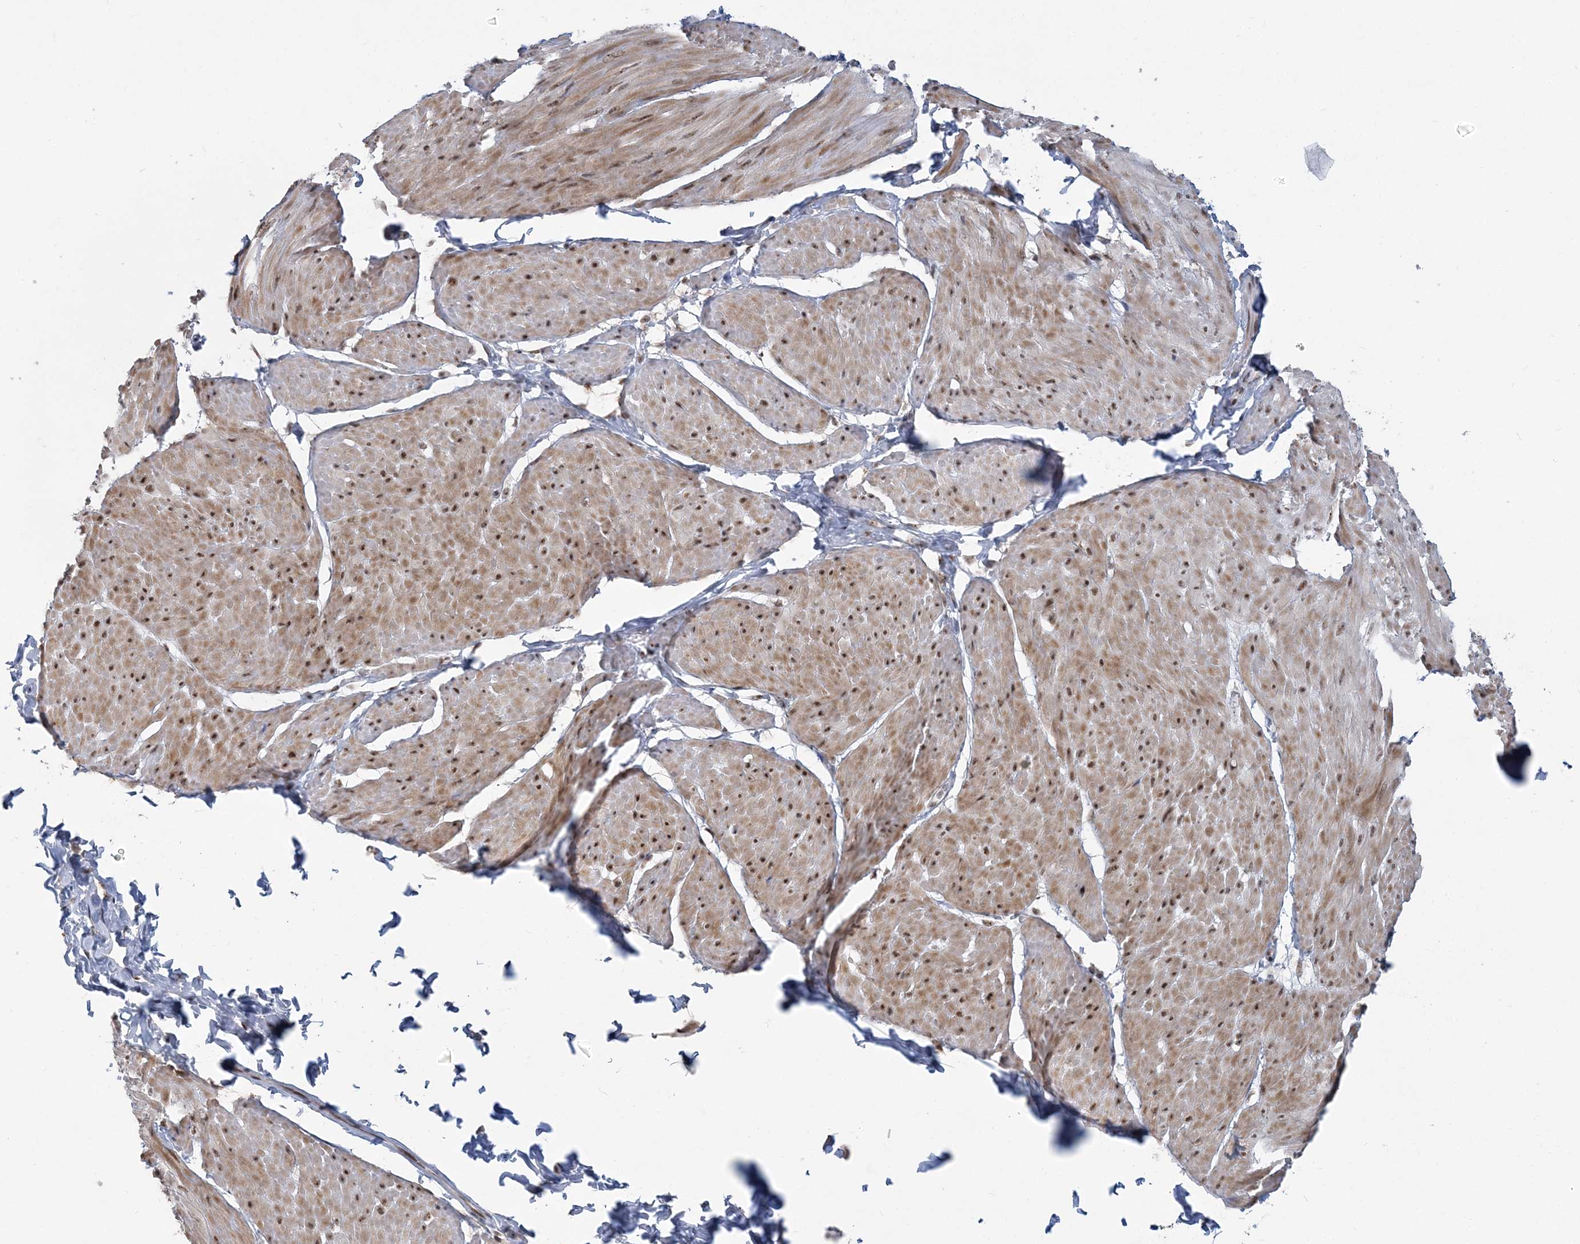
{"staining": {"intensity": "strong", "quantity": ">75%", "location": "cytoplasmic/membranous,nuclear"}, "tissue": "smooth muscle", "cell_type": "Smooth muscle cells", "image_type": "normal", "snomed": [{"axis": "morphology", "description": "Urothelial carcinoma, High grade"}, {"axis": "topography", "description": "Urinary bladder"}], "caption": "This histopathology image shows unremarkable smooth muscle stained with IHC to label a protein in brown. The cytoplasmic/membranous,nuclear of smooth muscle cells show strong positivity for the protein. Nuclei are counter-stained blue.", "gene": "PLRG1", "patient": {"sex": "male", "age": 46}}